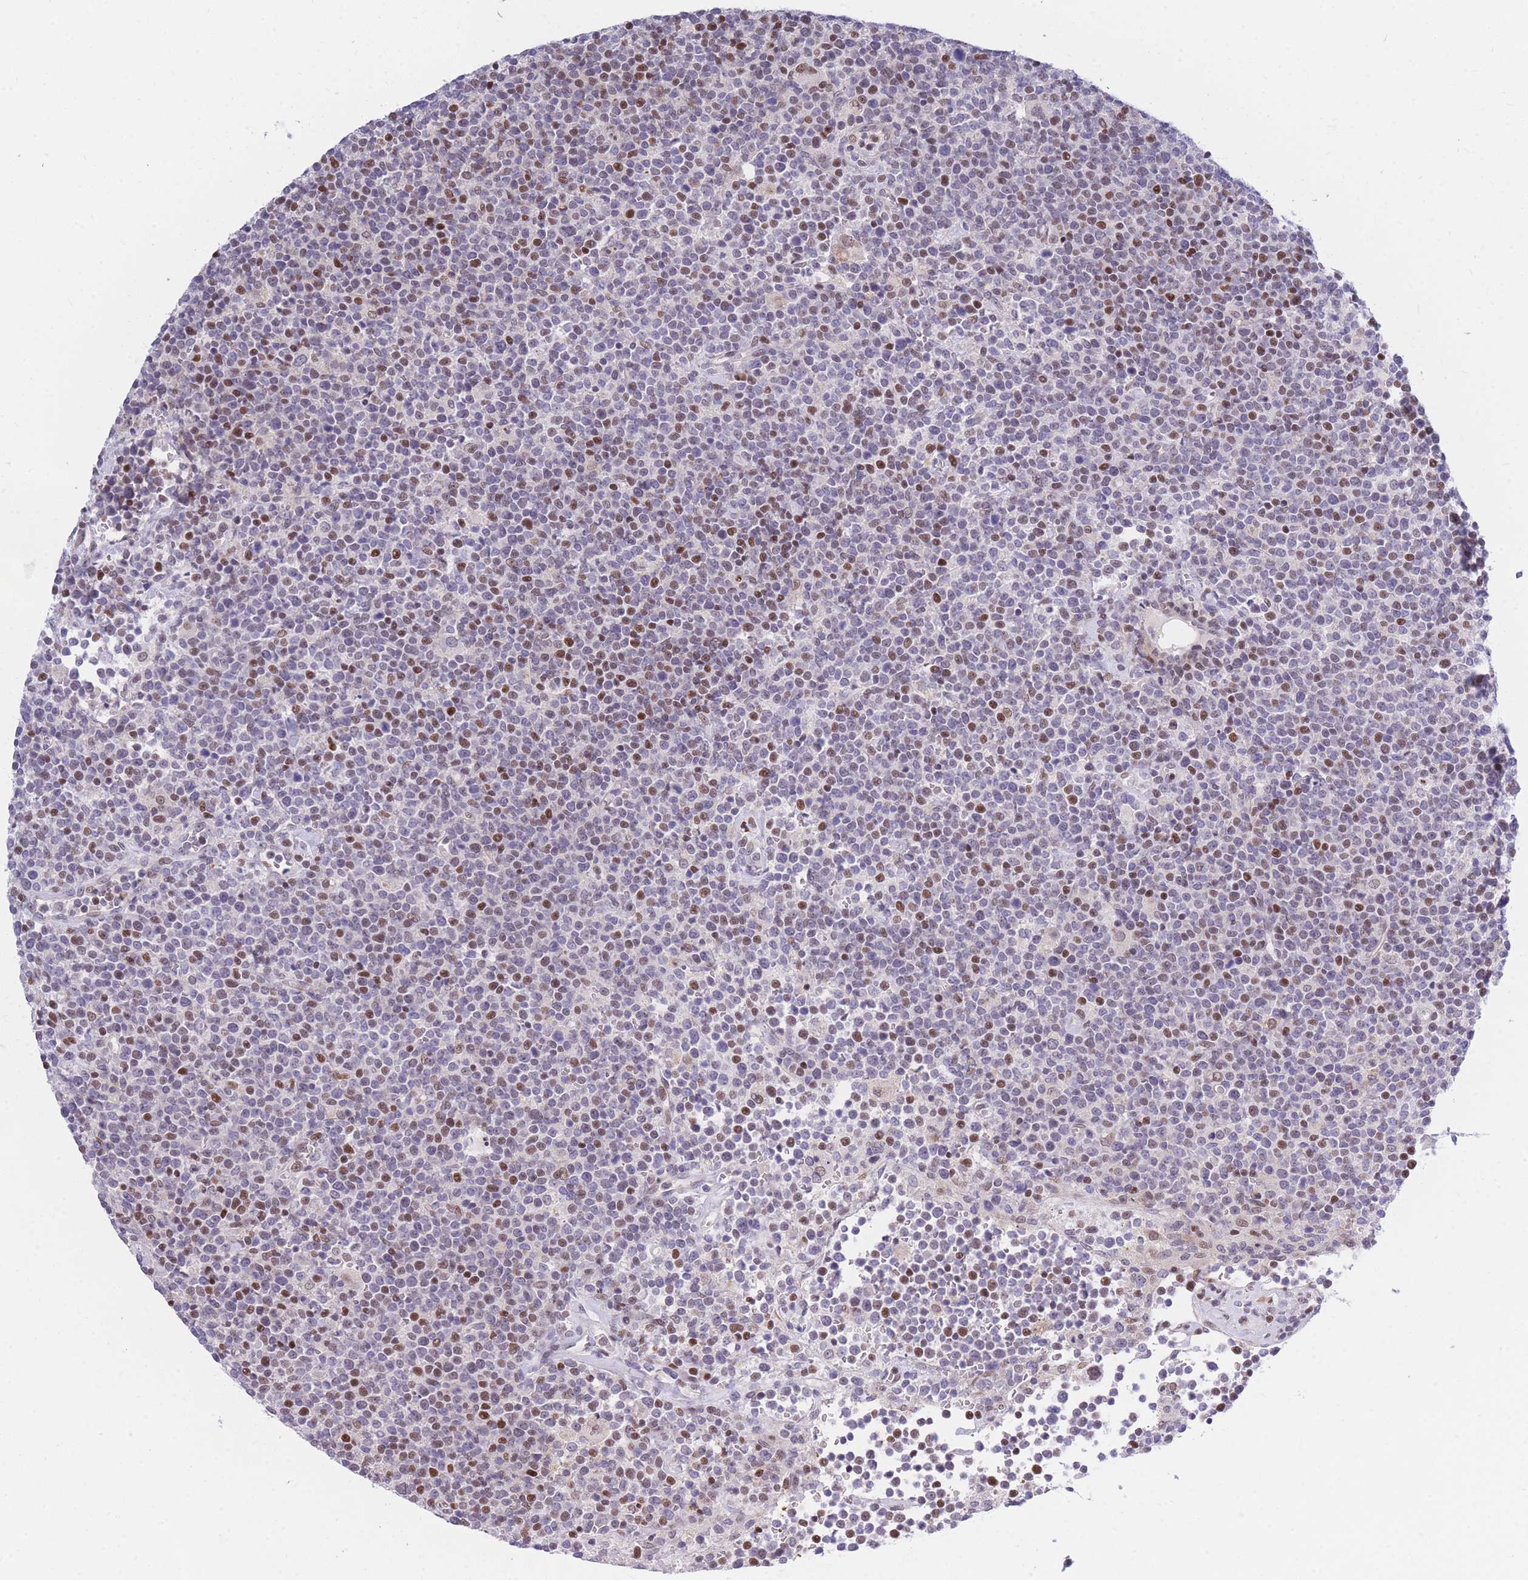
{"staining": {"intensity": "moderate", "quantity": "25%-75%", "location": "nuclear"}, "tissue": "lymphoma", "cell_type": "Tumor cells", "image_type": "cancer", "snomed": [{"axis": "morphology", "description": "Malignant lymphoma, non-Hodgkin's type, High grade"}, {"axis": "topography", "description": "Lymph node"}], "caption": "This is a photomicrograph of IHC staining of lymphoma, which shows moderate positivity in the nuclear of tumor cells.", "gene": "CRACD", "patient": {"sex": "male", "age": 61}}